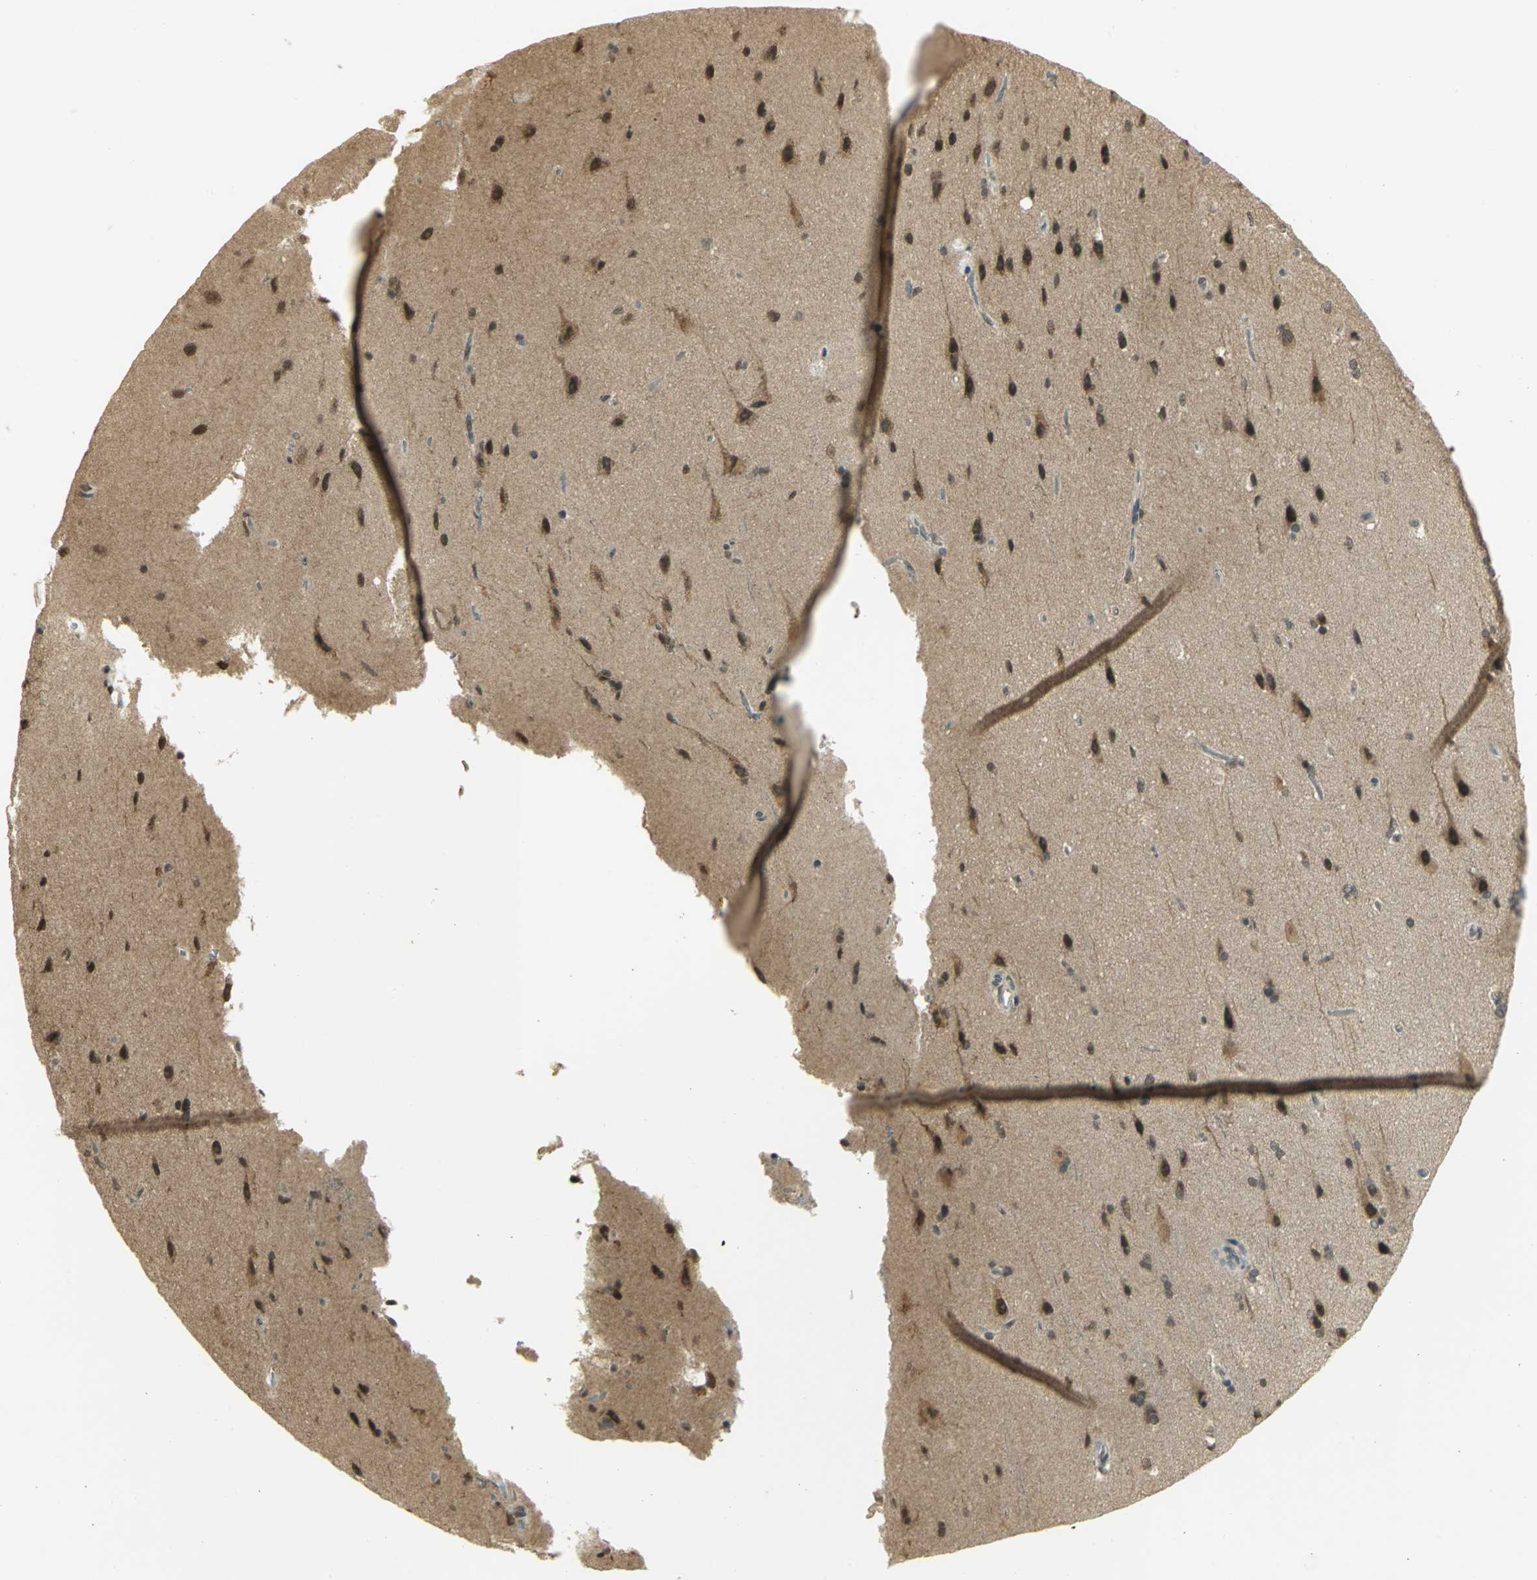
{"staining": {"intensity": "negative", "quantity": "none", "location": "none"}, "tissue": "cerebral cortex", "cell_type": "Endothelial cells", "image_type": "normal", "snomed": [{"axis": "morphology", "description": "Normal tissue, NOS"}, {"axis": "topography", "description": "Cerebral cortex"}], "caption": "Immunohistochemical staining of normal cerebral cortex exhibits no significant expression in endothelial cells.", "gene": "CDC34", "patient": {"sex": "male", "age": 62}}